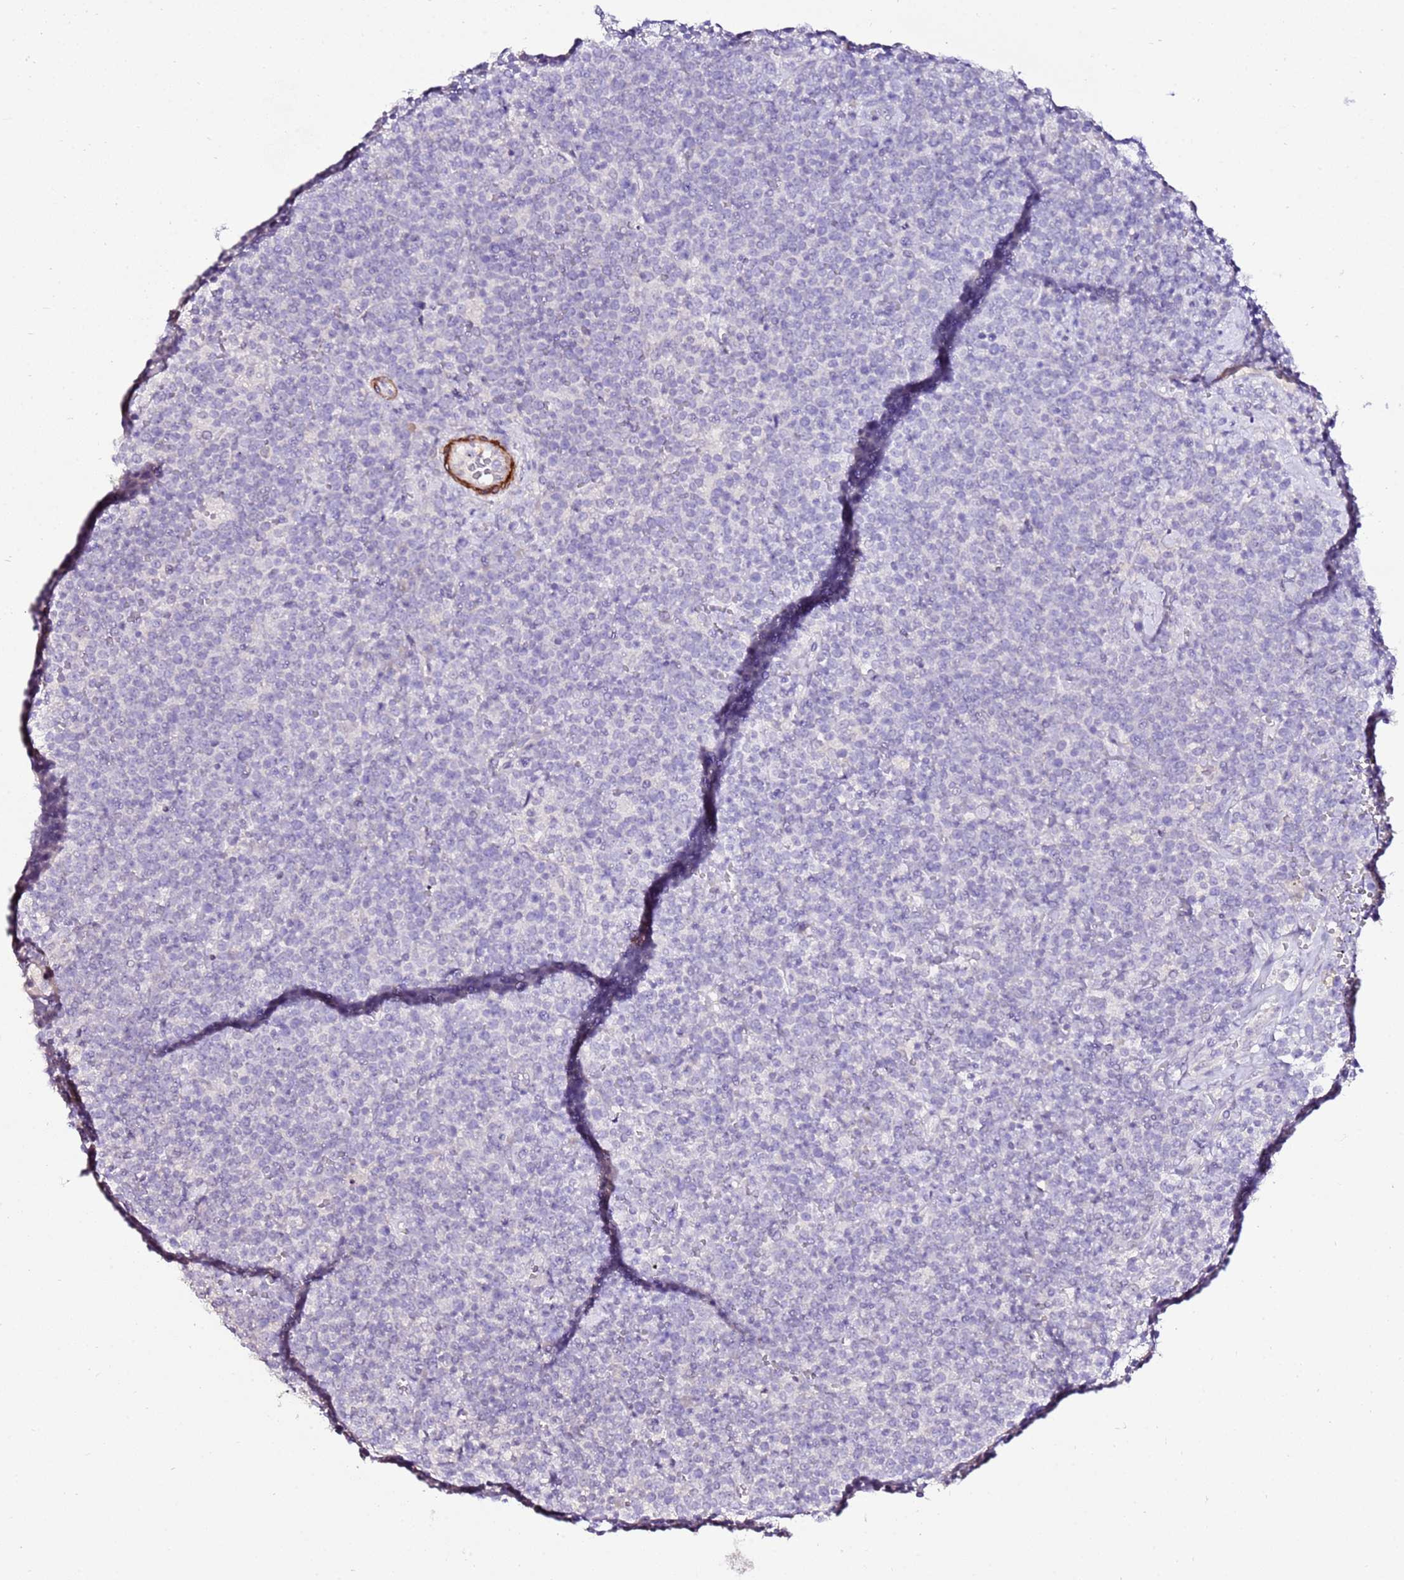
{"staining": {"intensity": "negative", "quantity": "none", "location": "none"}, "tissue": "lymphoma", "cell_type": "Tumor cells", "image_type": "cancer", "snomed": [{"axis": "morphology", "description": "Malignant lymphoma, non-Hodgkin's type, High grade"}, {"axis": "topography", "description": "Lymph node"}], "caption": "Human high-grade malignant lymphoma, non-Hodgkin's type stained for a protein using IHC demonstrates no positivity in tumor cells.", "gene": "ART5", "patient": {"sex": "male", "age": 61}}